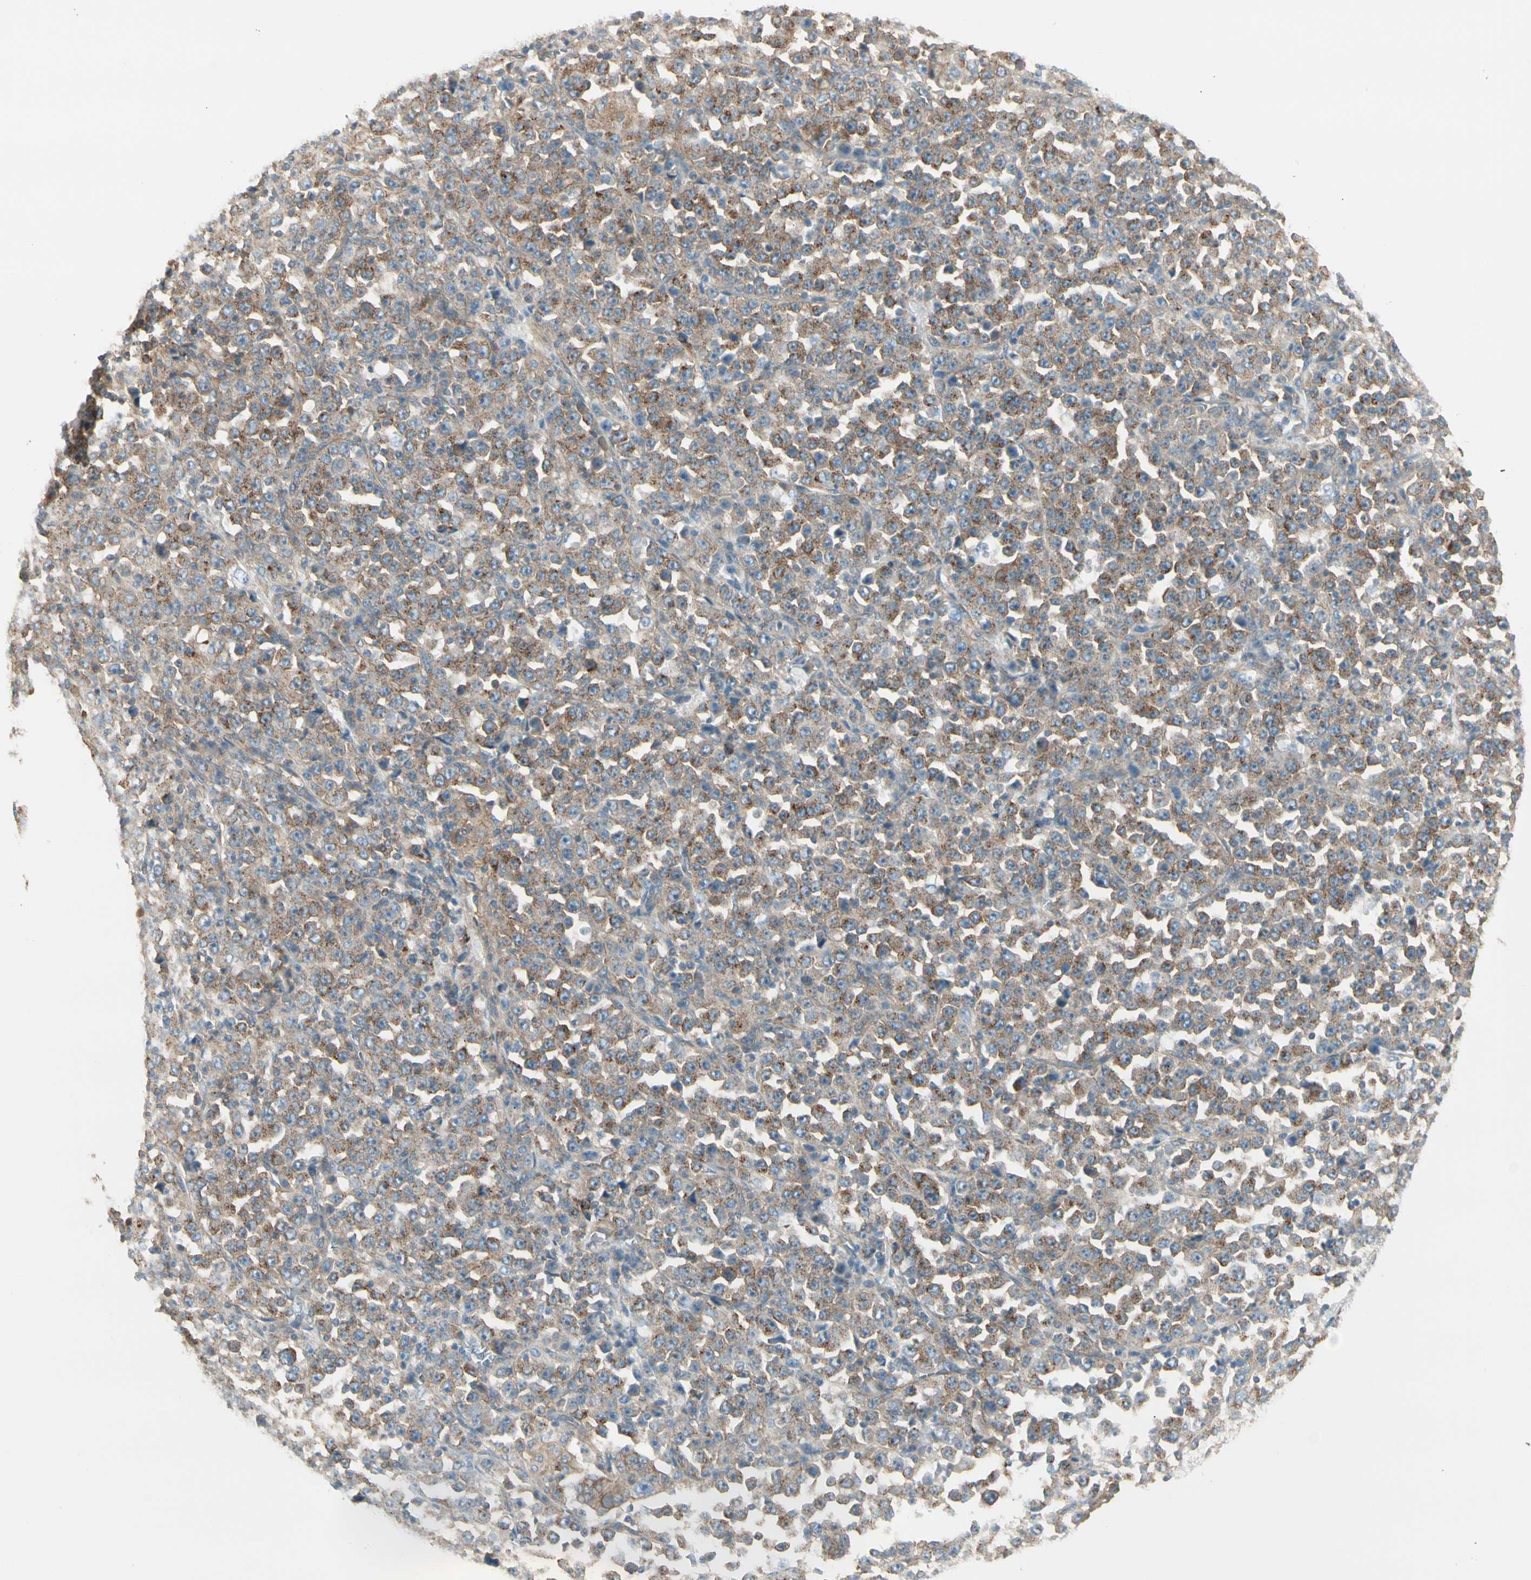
{"staining": {"intensity": "moderate", "quantity": ">75%", "location": "cytoplasmic/membranous"}, "tissue": "stomach cancer", "cell_type": "Tumor cells", "image_type": "cancer", "snomed": [{"axis": "morphology", "description": "Normal tissue, NOS"}, {"axis": "morphology", "description": "Adenocarcinoma, NOS"}, {"axis": "topography", "description": "Stomach, upper"}, {"axis": "topography", "description": "Stomach"}], "caption": "Adenocarcinoma (stomach) stained with a protein marker reveals moderate staining in tumor cells.", "gene": "AGFG1", "patient": {"sex": "male", "age": 59}}